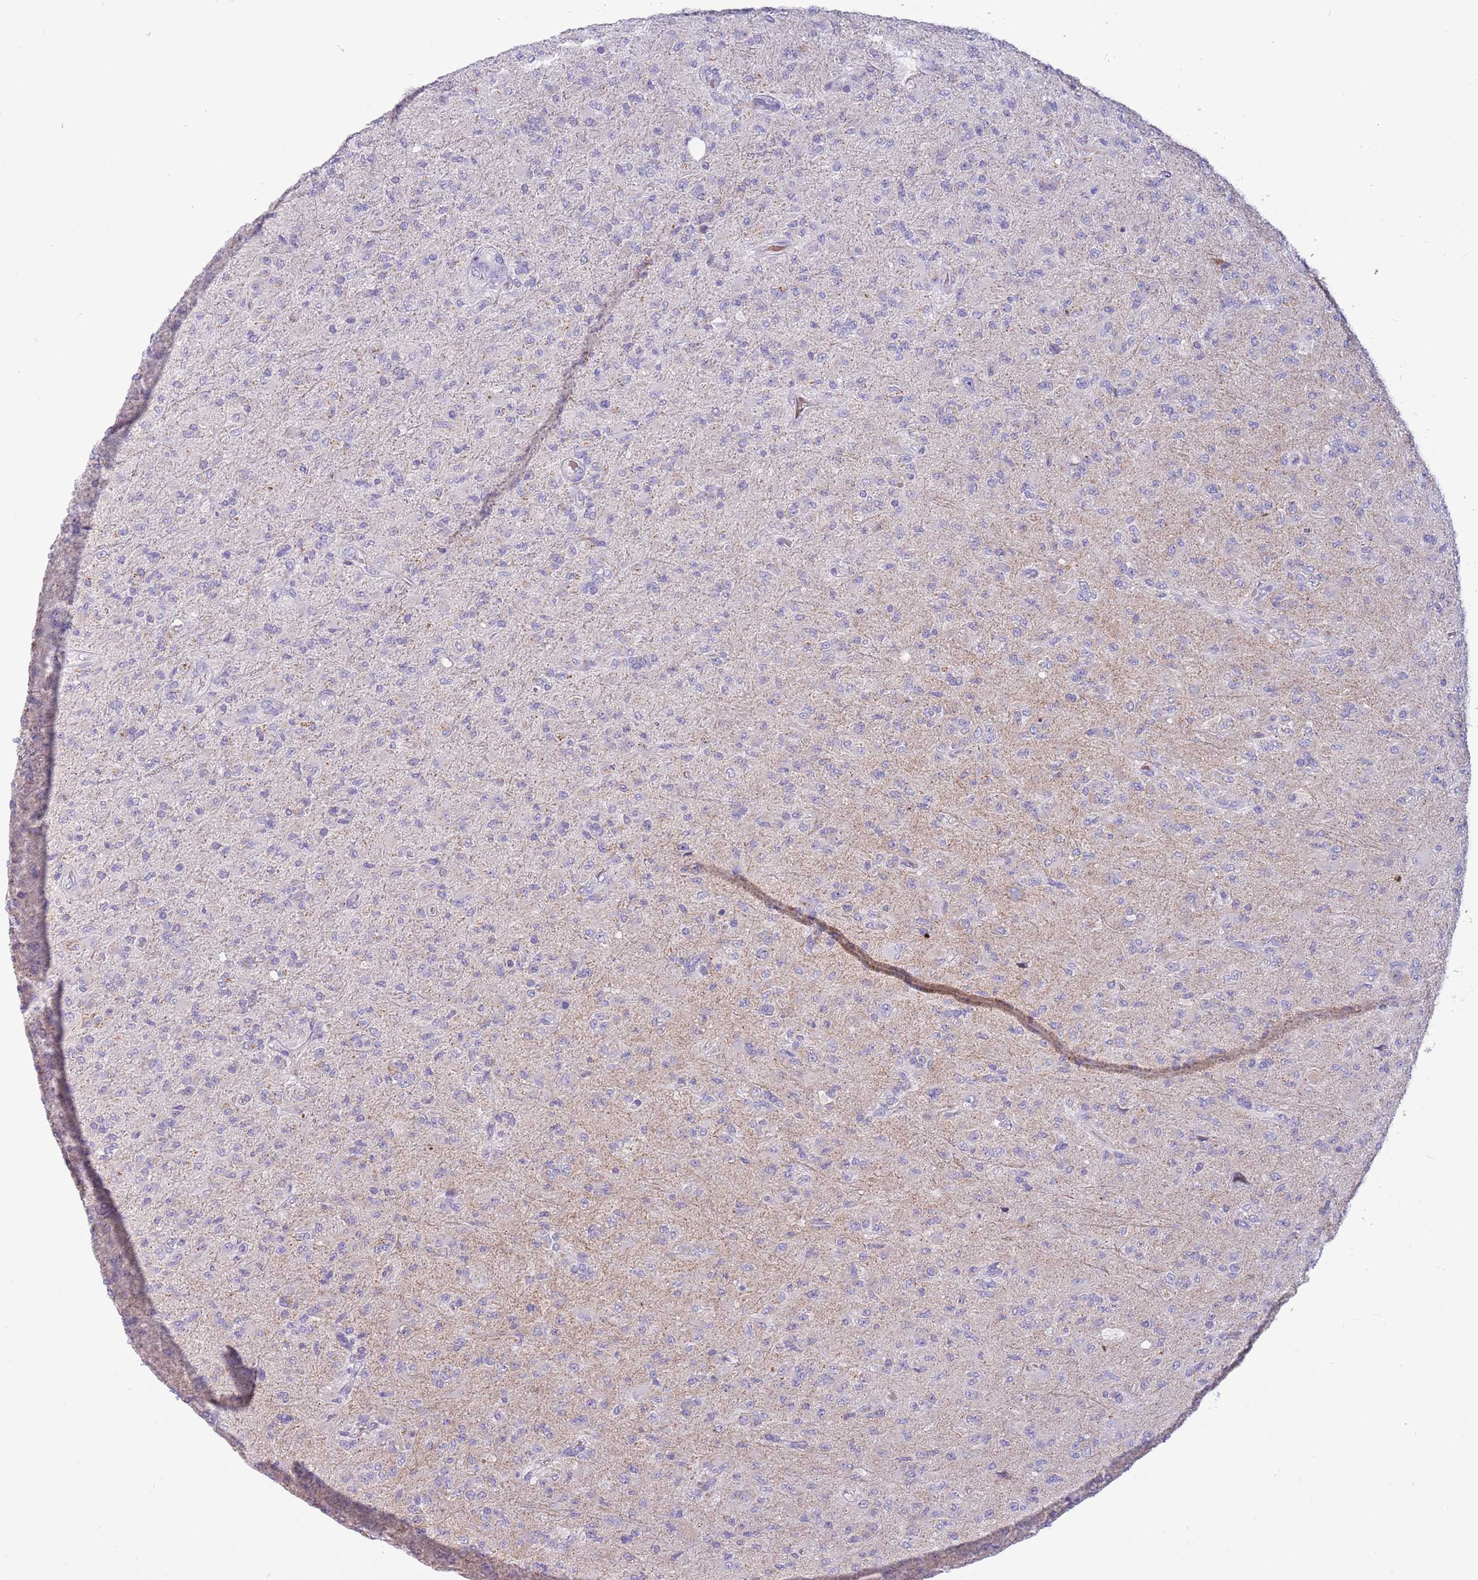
{"staining": {"intensity": "negative", "quantity": "none", "location": "none"}, "tissue": "glioma", "cell_type": "Tumor cells", "image_type": "cancer", "snomed": [{"axis": "morphology", "description": "Glioma, malignant, Low grade"}, {"axis": "topography", "description": "Brain"}], "caption": "The IHC photomicrograph has no significant expression in tumor cells of malignant glioma (low-grade) tissue.", "gene": "DDHD1", "patient": {"sex": "male", "age": 65}}